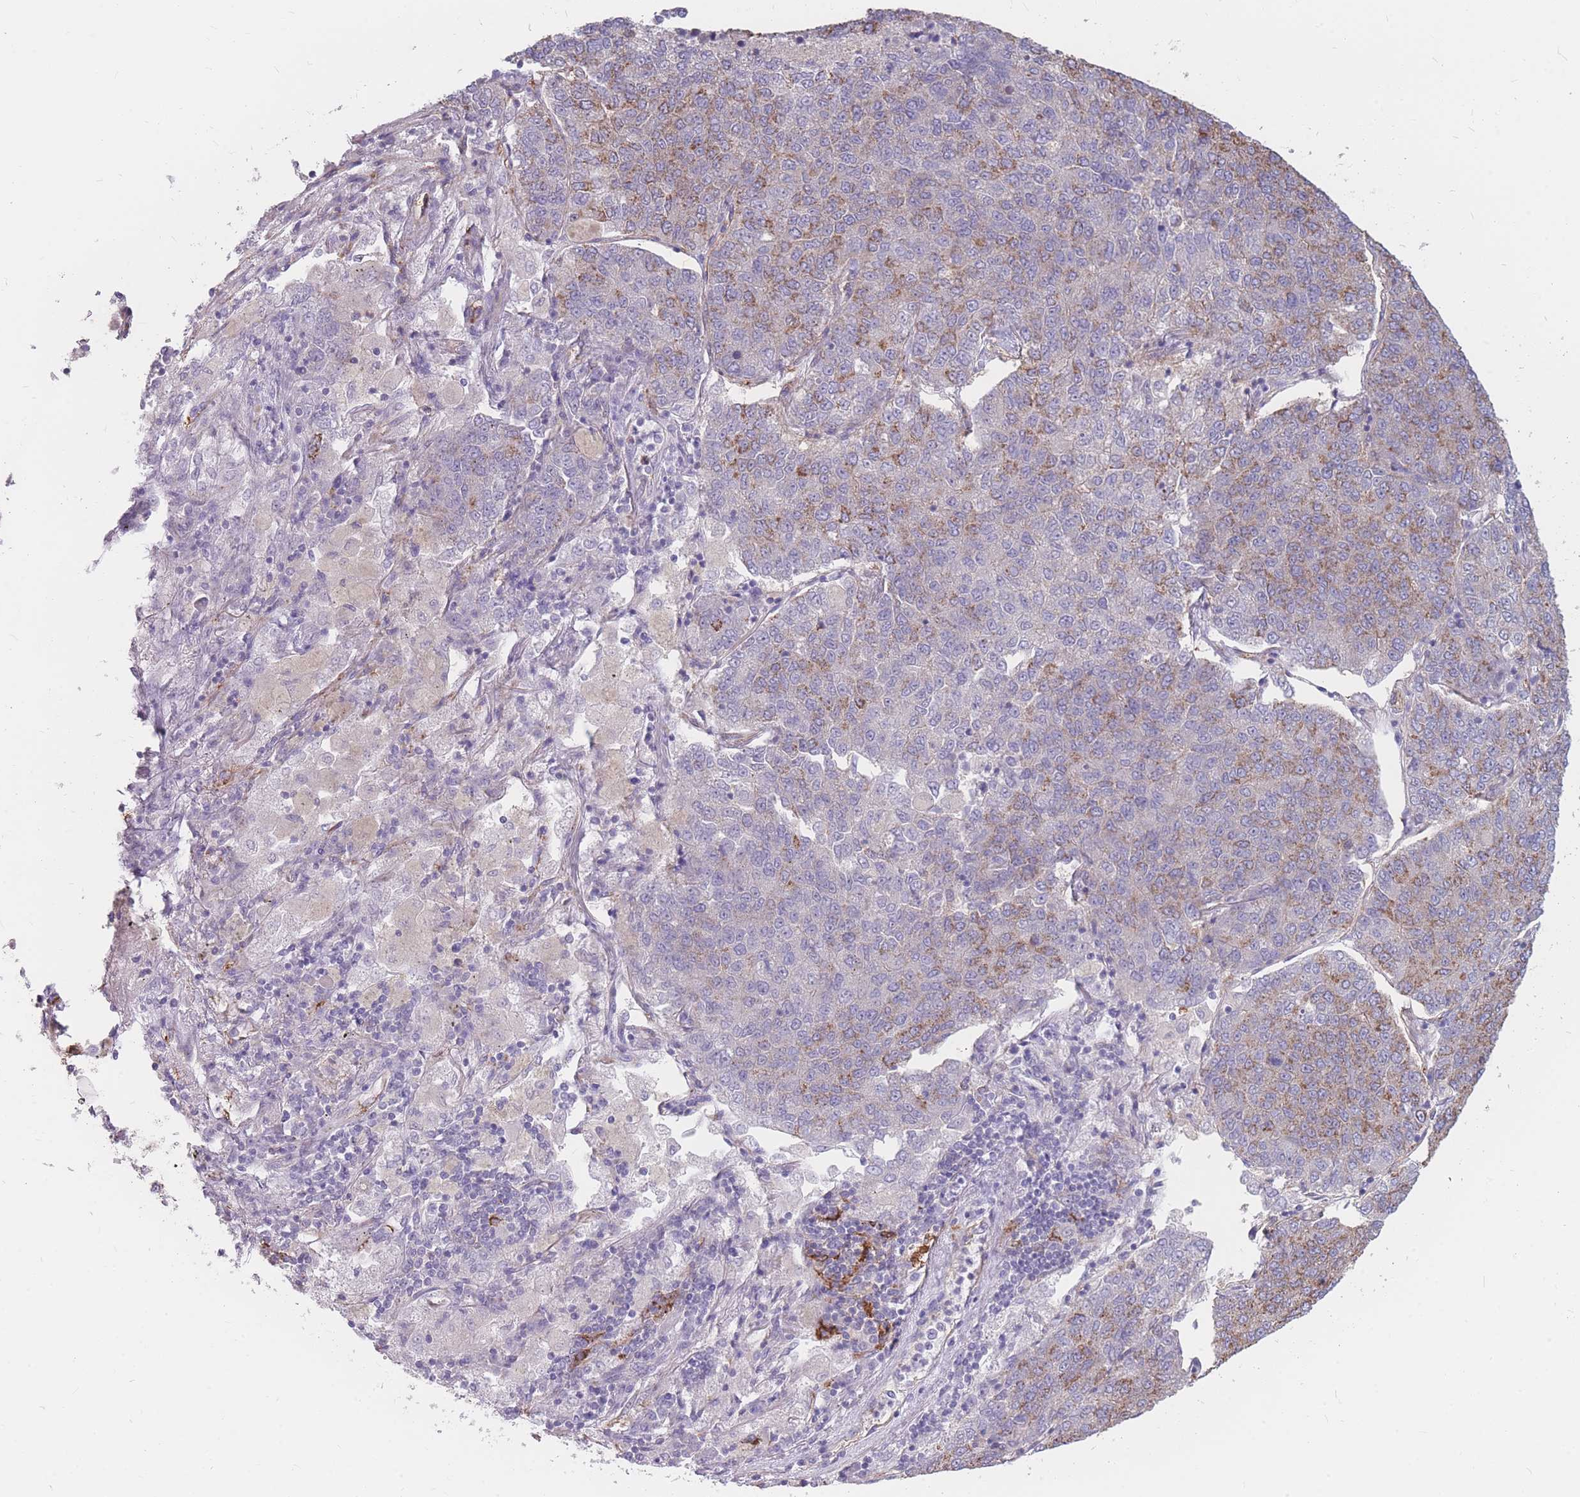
{"staining": {"intensity": "weak", "quantity": "25%-75%", "location": "cytoplasmic/membranous"}, "tissue": "lung cancer", "cell_type": "Tumor cells", "image_type": "cancer", "snomed": [{"axis": "morphology", "description": "Adenocarcinoma, NOS"}, {"axis": "topography", "description": "Lung"}], "caption": "Lung adenocarcinoma stained with DAB (3,3'-diaminobenzidine) IHC displays low levels of weak cytoplasmic/membranous staining in about 25%-75% of tumor cells.", "gene": "GNA11", "patient": {"sex": "male", "age": 49}}